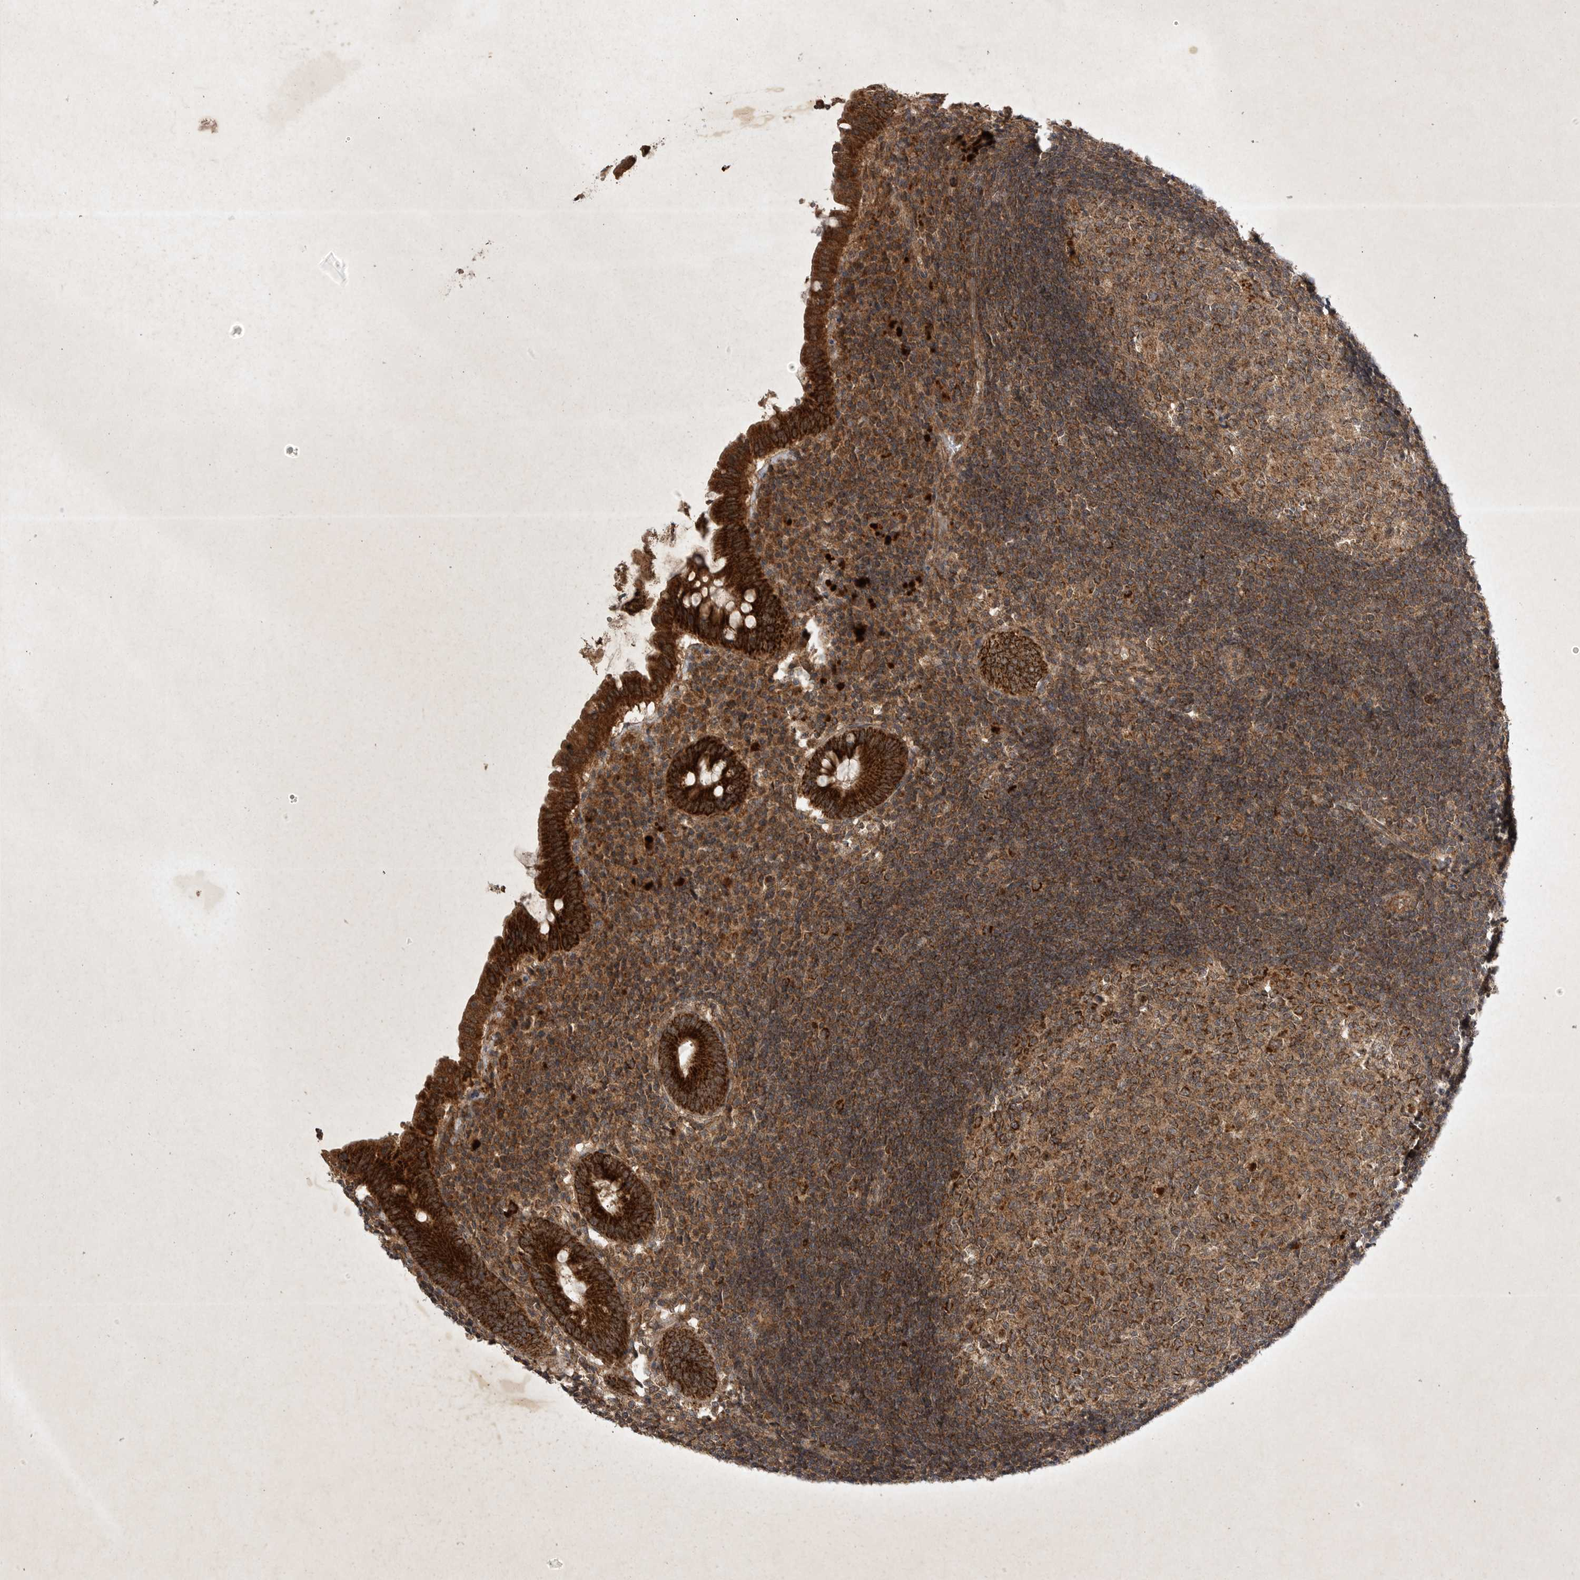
{"staining": {"intensity": "strong", "quantity": ">75%", "location": "cytoplasmic/membranous"}, "tissue": "appendix", "cell_type": "Glandular cells", "image_type": "normal", "snomed": [{"axis": "morphology", "description": "Normal tissue, NOS"}, {"axis": "topography", "description": "Appendix"}], "caption": "Brown immunohistochemical staining in unremarkable human appendix shows strong cytoplasmic/membranous positivity in approximately >75% of glandular cells. Nuclei are stained in blue.", "gene": "DDR1", "patient": {"sex": "female", "age": 54}}